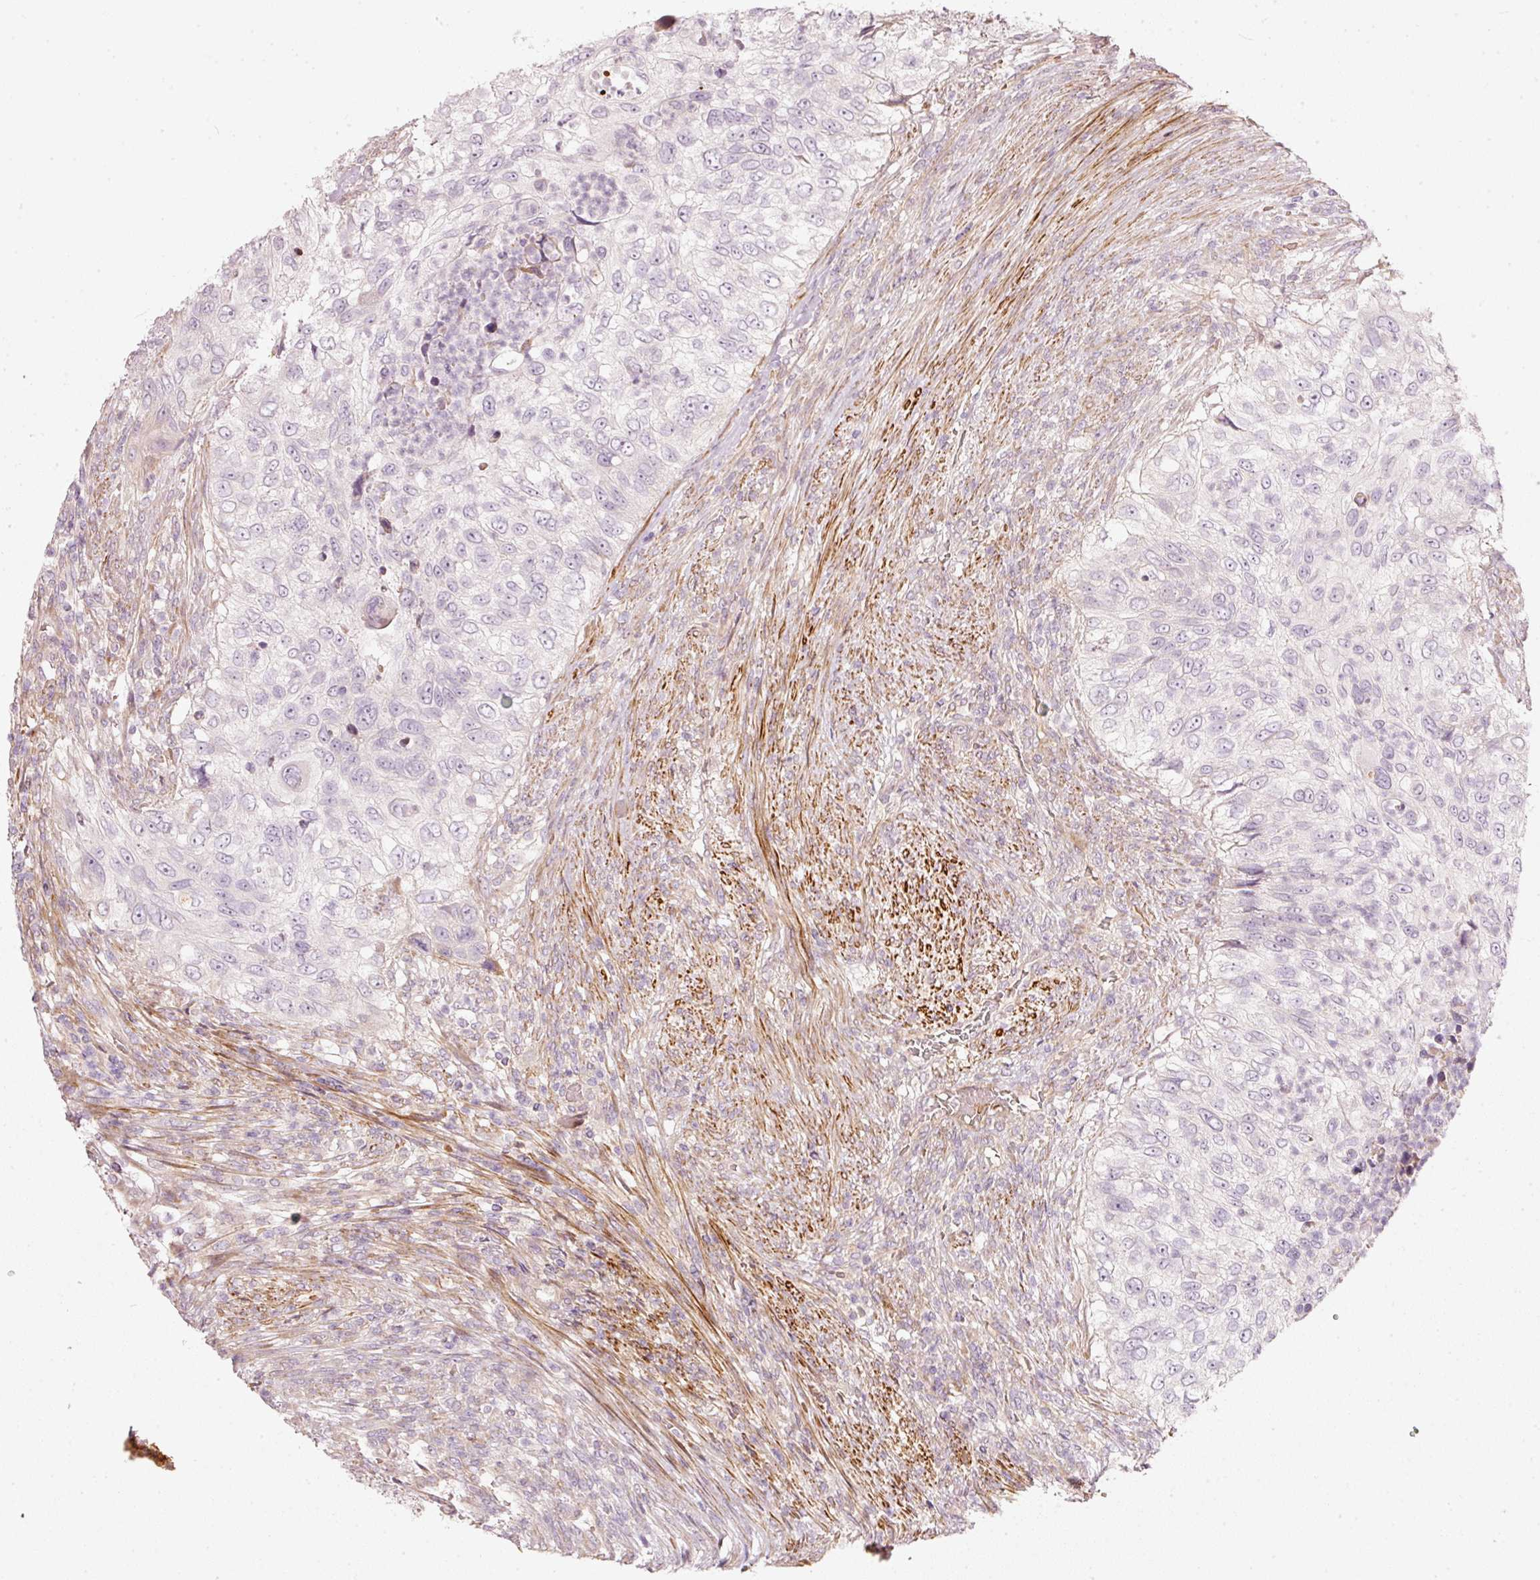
{"staining": {"intensity": "negative", "quantity": "none", "location": "none"}, "tissue": "urothelial cancer", "cell_type": "Tumor cells", "image_type": "cancer", "snomed": [{"axis": "morphology", "description": "Urothelial carcinoma, High grade"}, {"axis": "topography", "description": "Urinary bladder"}], "caption": "There is no significant expression in tumor cells of urothelial carcinoma (high-grade).", "gene": "KCNQ1", "patient": {"sex": "female", "age": 60}}